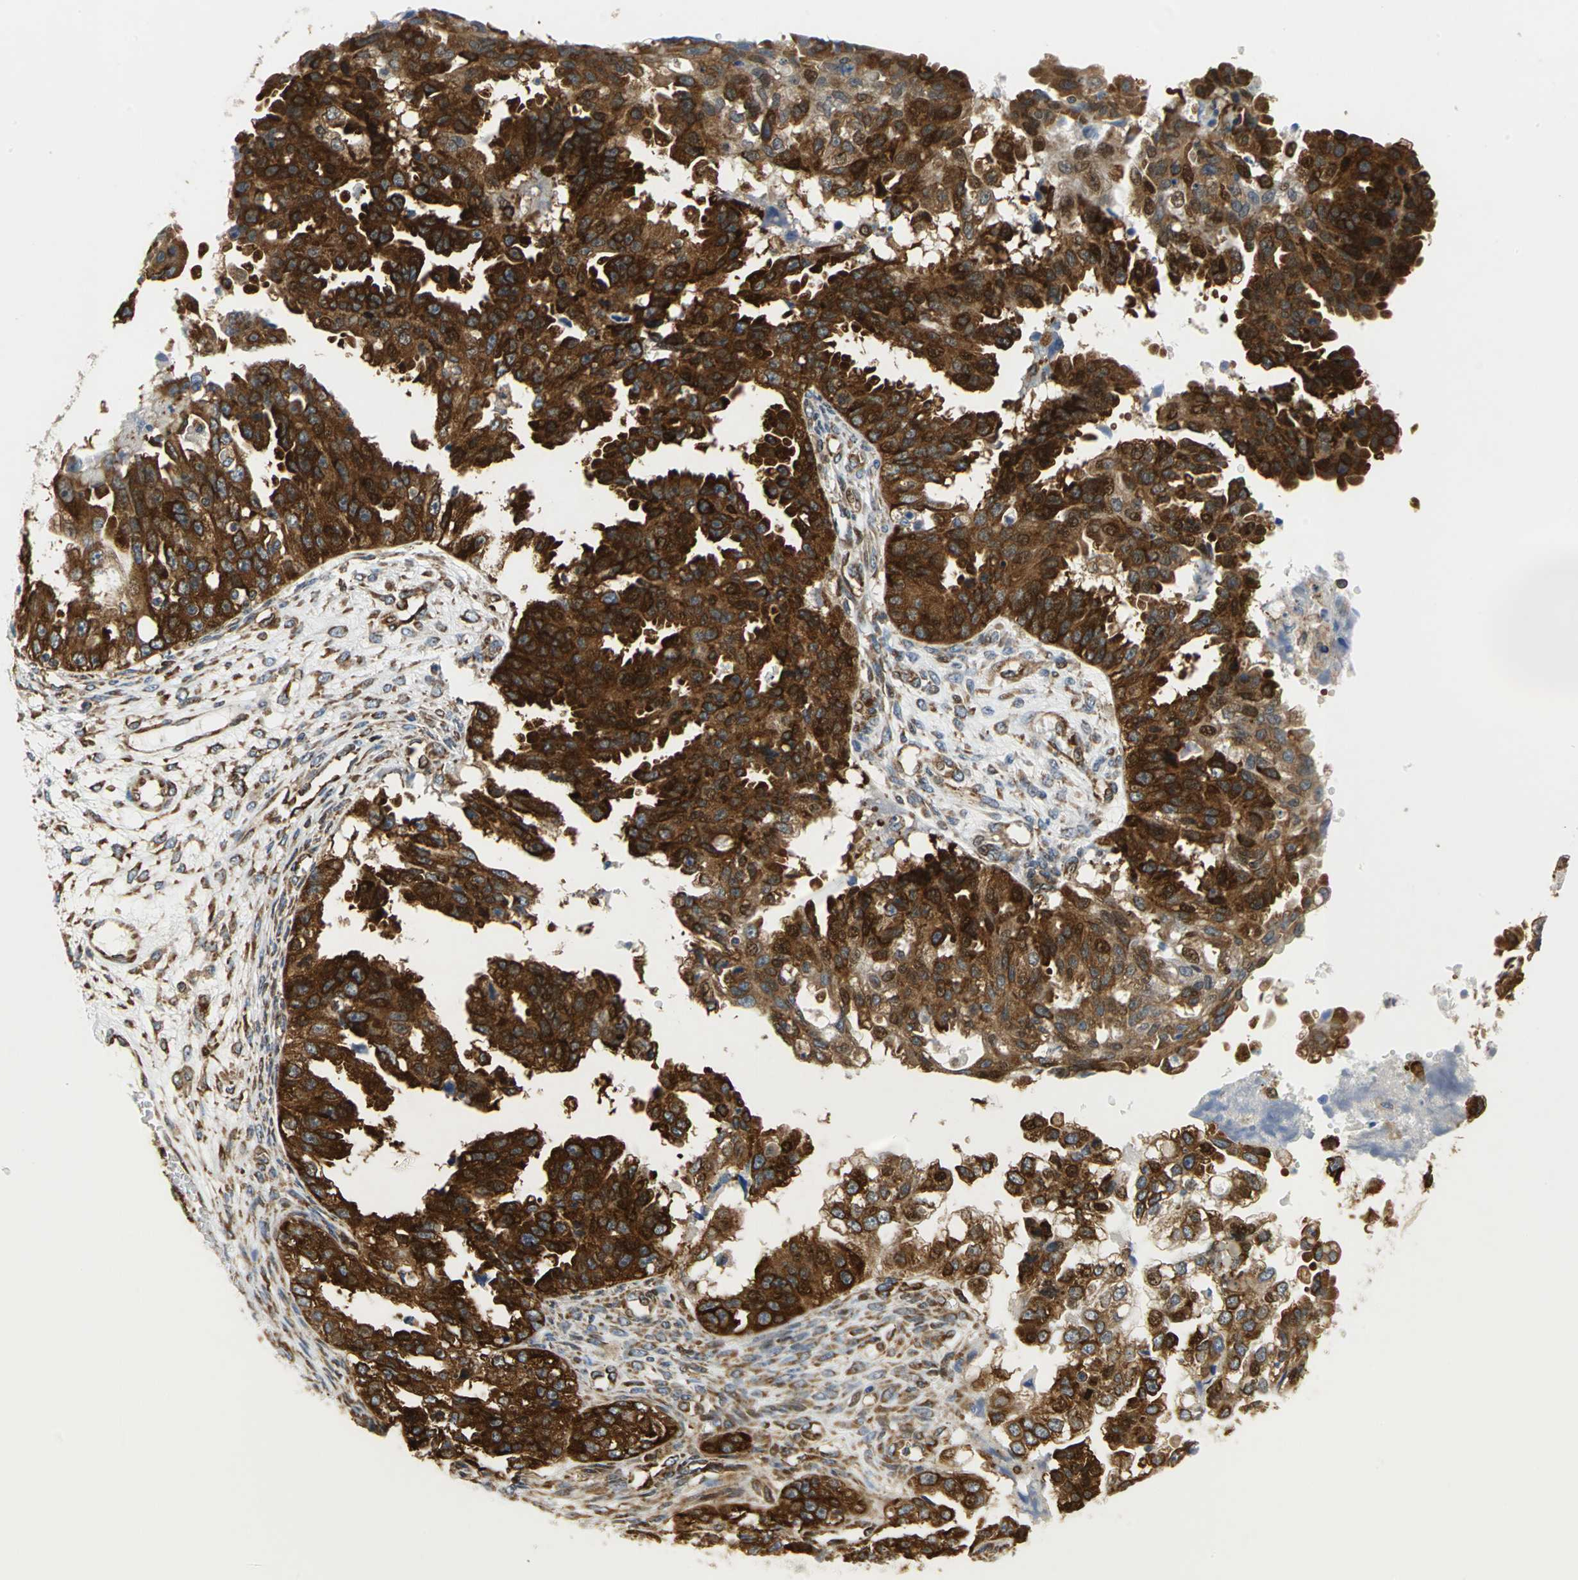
{"staining": {"intensity": "strong", "quantity": ">75%", "location": "cytoplasmic/membranous,nuclear"}, "tissue": "ovarian cancer", "cell_type": "Tumor cells", "image_type": "cancer", "snomed": [{"axis": "morphology", "description": "Cystadenocarcinoma, serous, NOS"}, {"axis": "topography", "description": "Ovary"}], "caption": "Immunohistochemical staining of human serous cystadenocarcinoma (ovarian) reveals high levels of strong cytoplasmic/membranous and nuclear protein staining in approximately >75% of tumor cells.", "gene": "YBX1", "patient": {"sex": "female", "age": 58}}